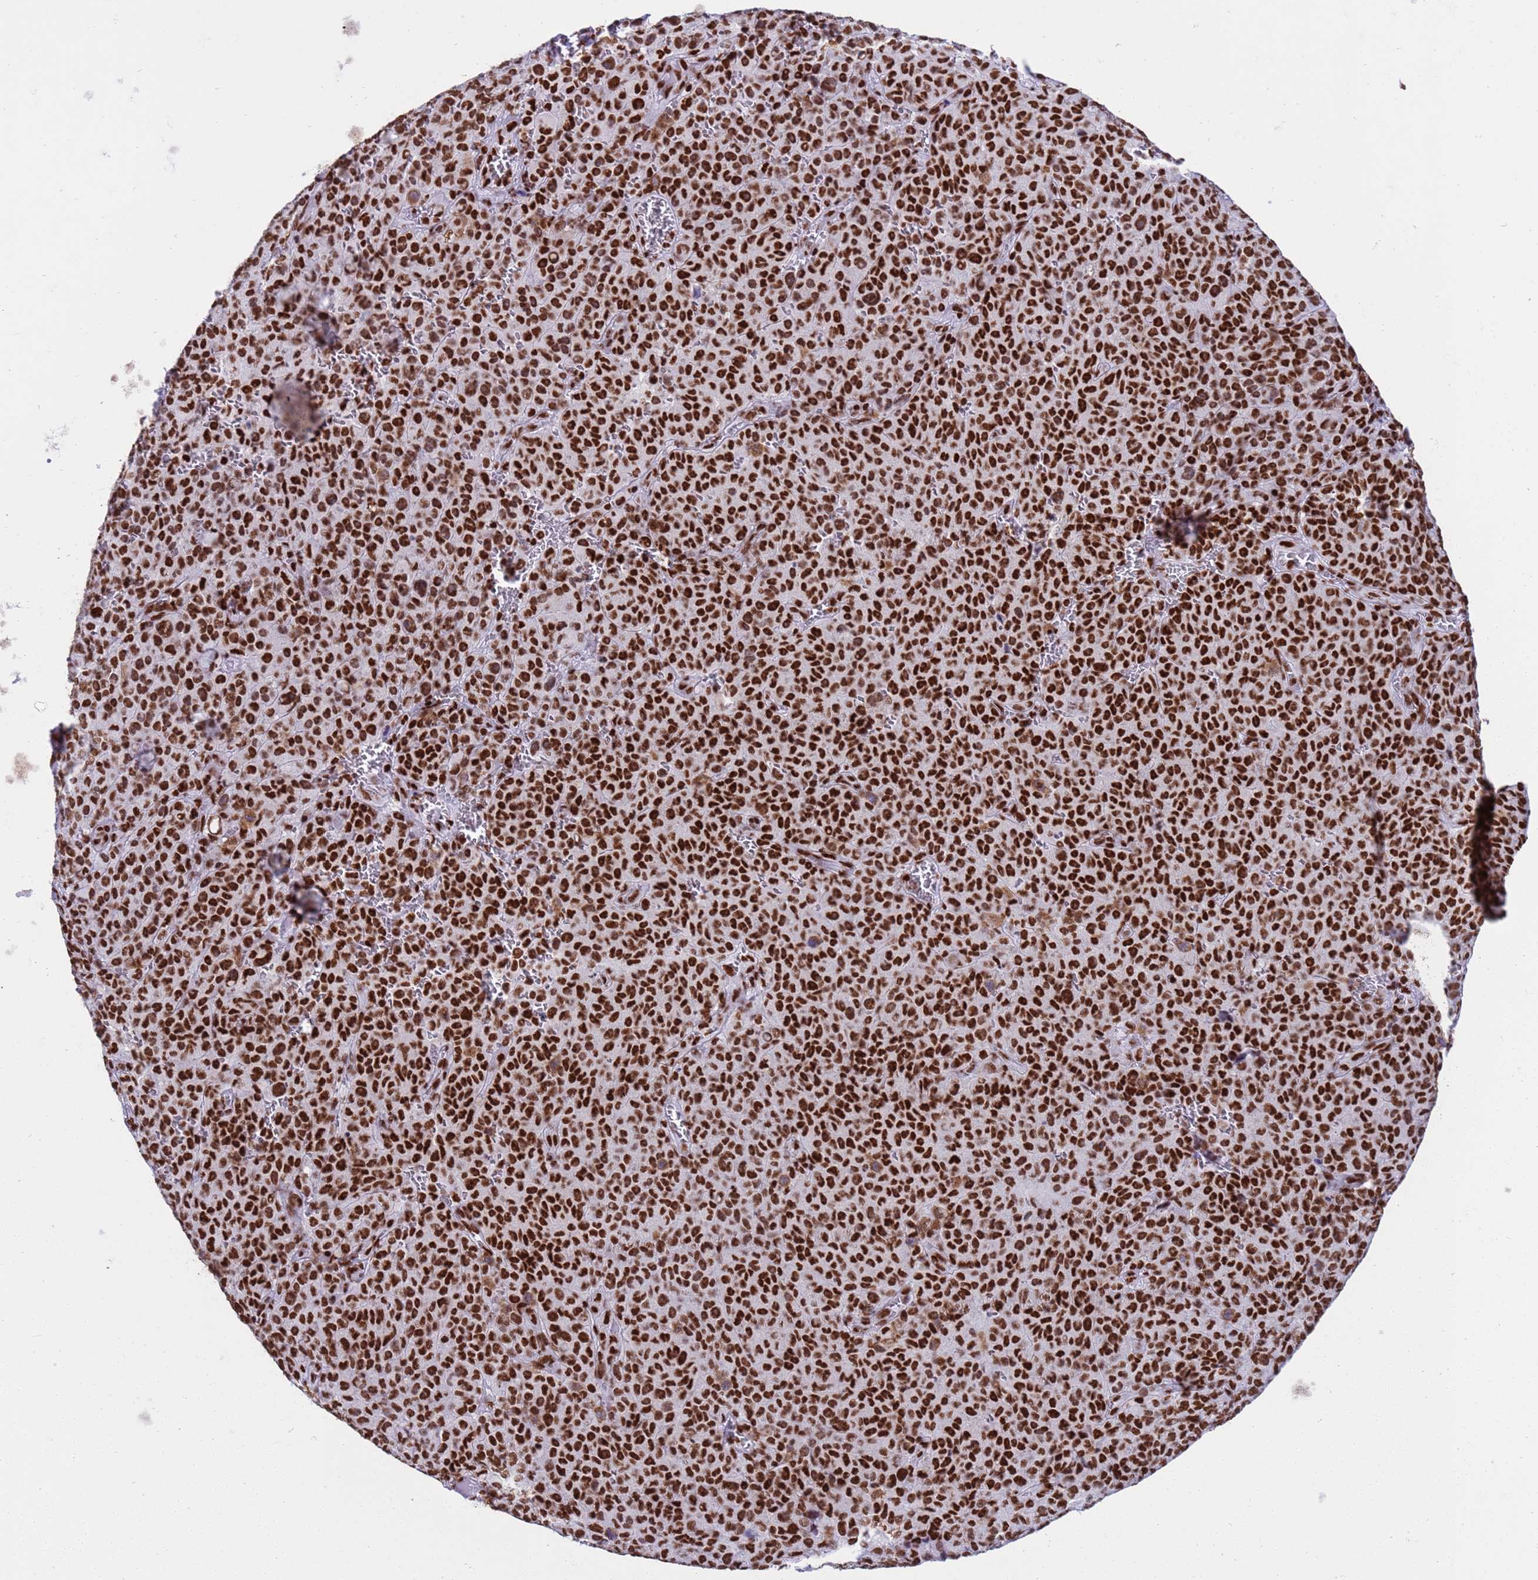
{"staining": {"intensity": "strong", "quantity": ">75%", "location": "nuclear"}, "tissue": "melanoma", "cell_type": "Tumor cells", "image_type": "cancer", "snomed": [{"axis": "morphology", "description": "Malignant melanoma, NOS"}, {"axis": "topography", "description": "Skin"}], "caption": "Malignant melanoma was stained to show a protein in brown. There is high levels of strong nuclear expression in approximately >75% of tumor cells. (Brightfield microscopy of DAB IHC at high magnification).", "gene": "RALY", "patient": {"sex": "female", "age": 82}}